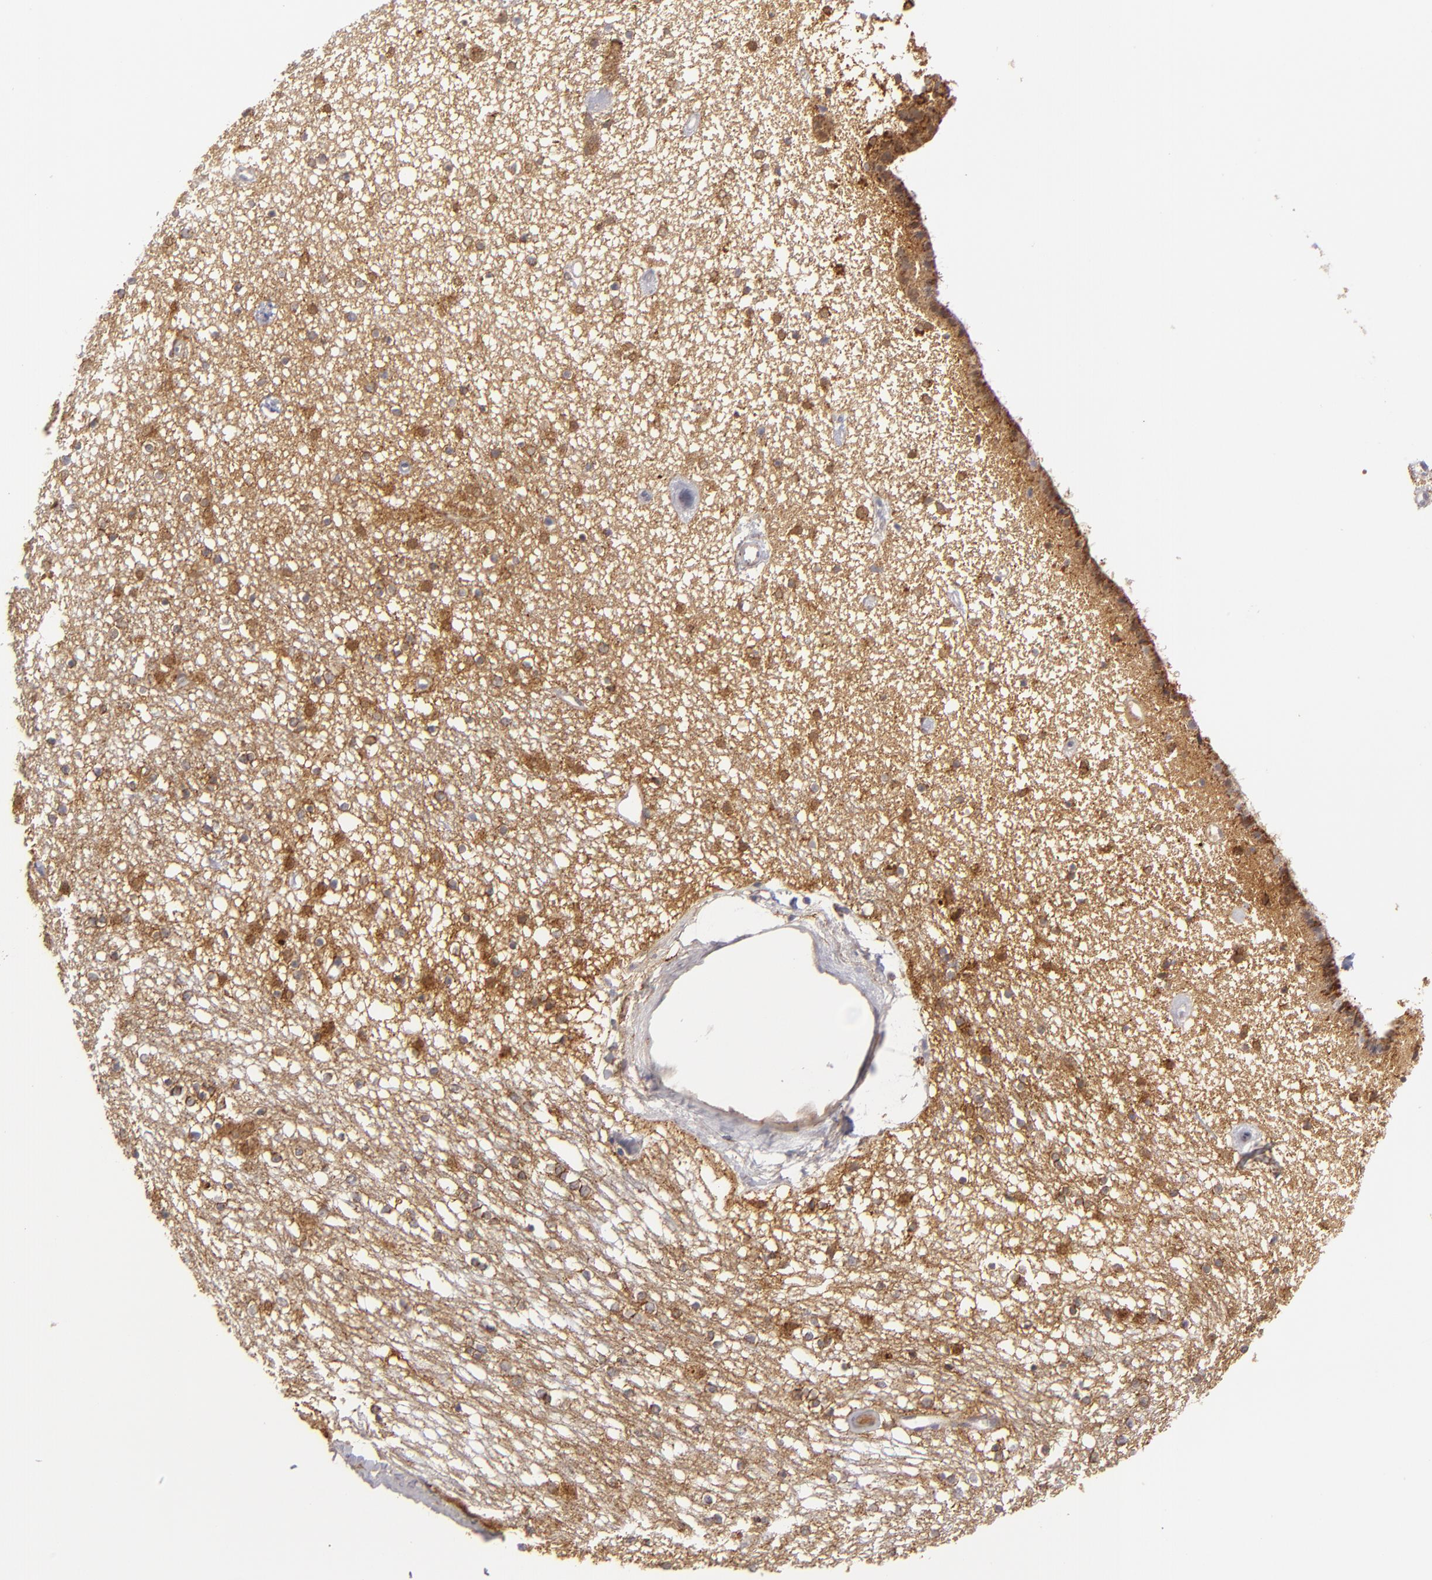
{"staining": {"intensity": "weak", "quantity": "<25%", "location": "nuclear"}, "tissue": "caudate", "cell_type": "Glial cells", "image_type": "normal", "snomed": [{"axis": "morphology", "description": "Normal tissue, NOS"}, {"axis": "topography", "description": "Lateral ventricle wall"}], "caption": "High magnification brightfield microscopy of unremarkable caudate stained with DAB (brown) and counterstained with hematoxylin (blue): glial cells show no significant positivity.", "gene": "ALCAM", "patient": {"sex": "female", "age": 54}}